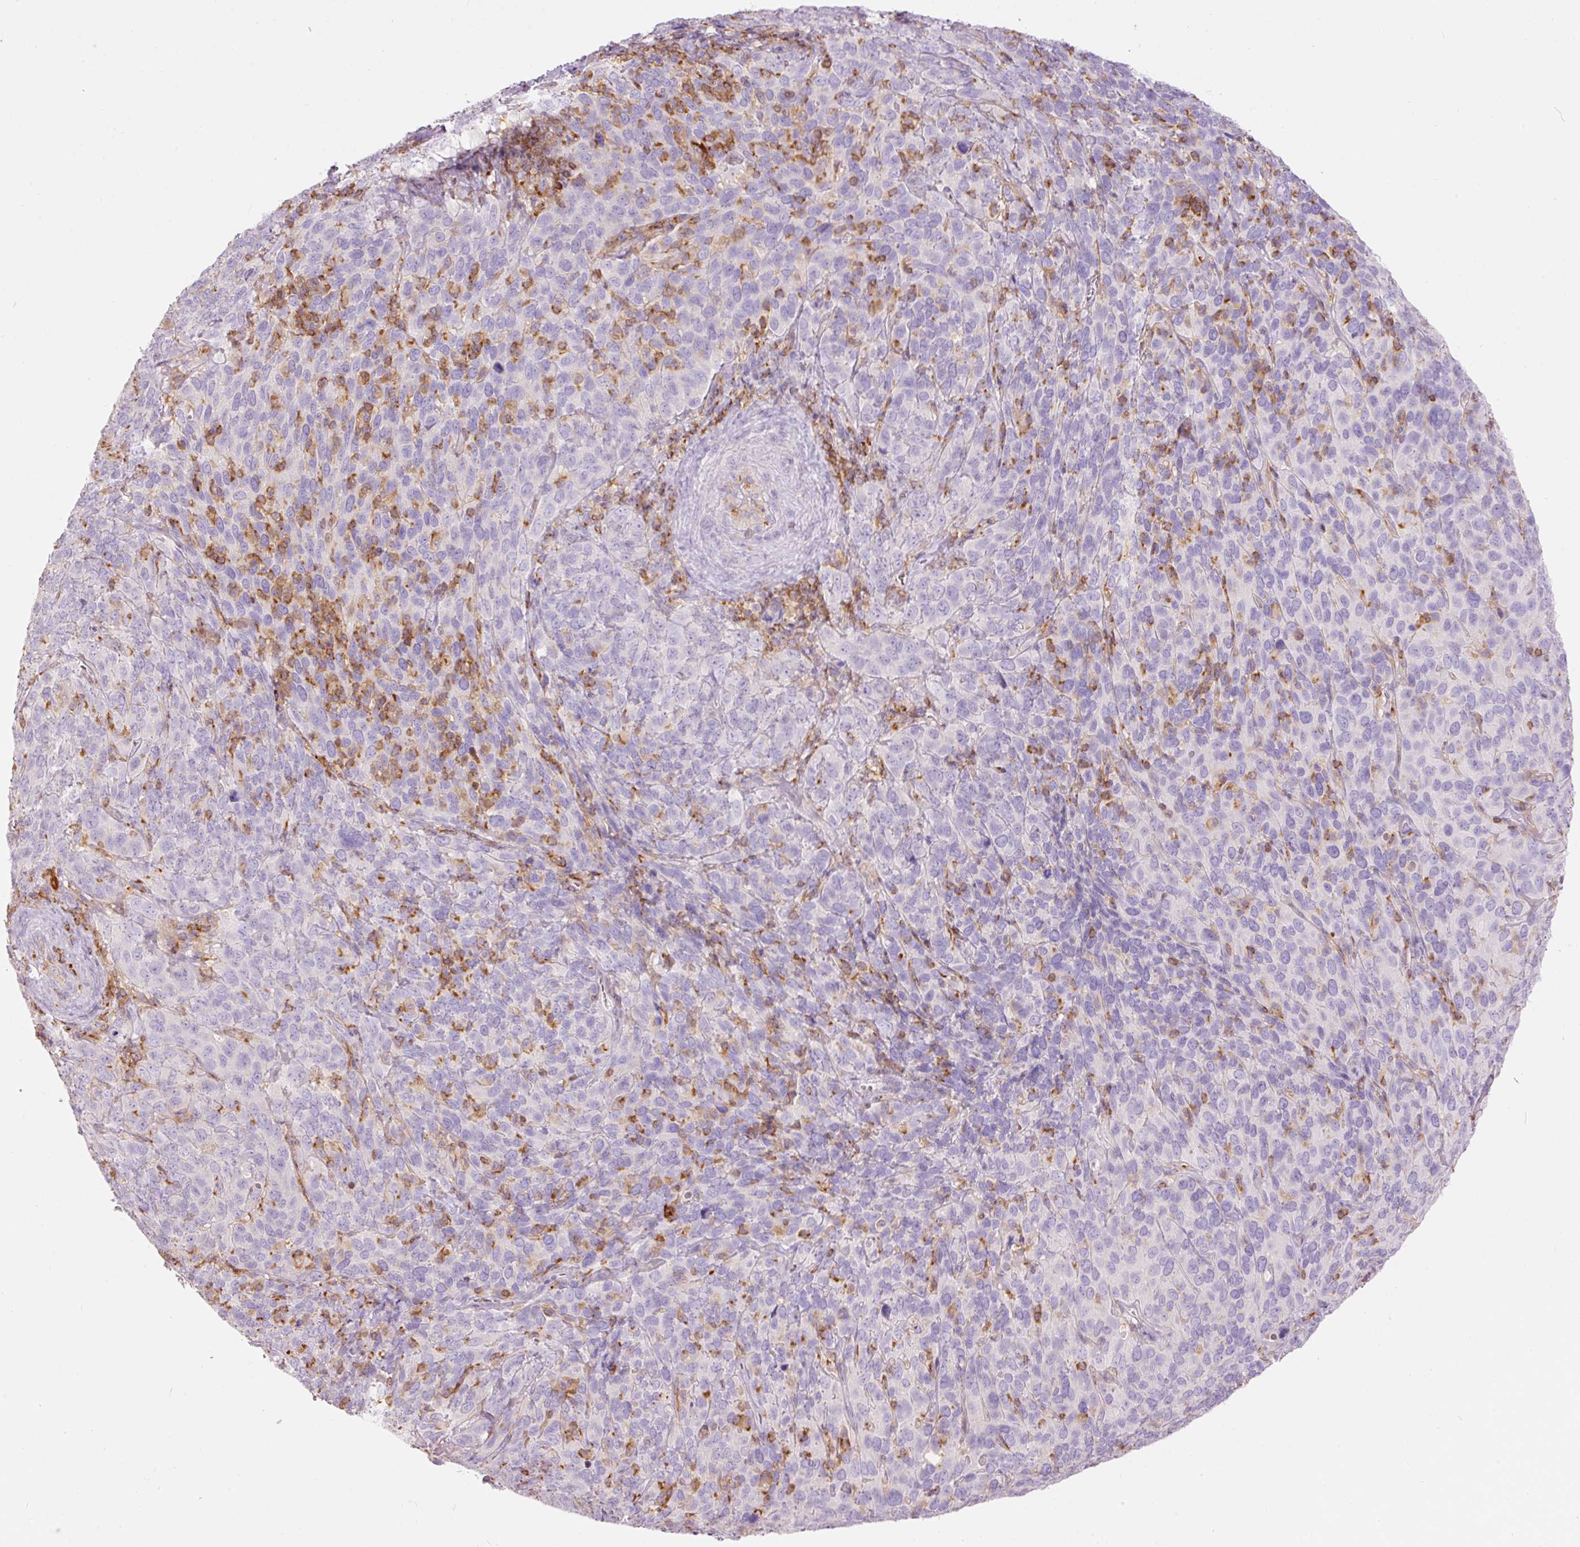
{"staining": {"intensity": "negative", "quantity": "none", "location": "none"}, "tissue": "cervical cancer", "cell_type": "Tumor cells", "image_type": "cancer", "snomed": [{"axis": "morphology", "description": "Normal tissue, NOS"}, {"axis": "morphology", "description": "Squamous cell carcinoma, NOS"}, {"axis": "topography", "description": "Cervix"}], "caption": "The micrograph shows no staining of tumor cells in cervical squamous cell carcinoma.", "gene": "DOK6", "patient": {"sex": "female", "age": 51}}